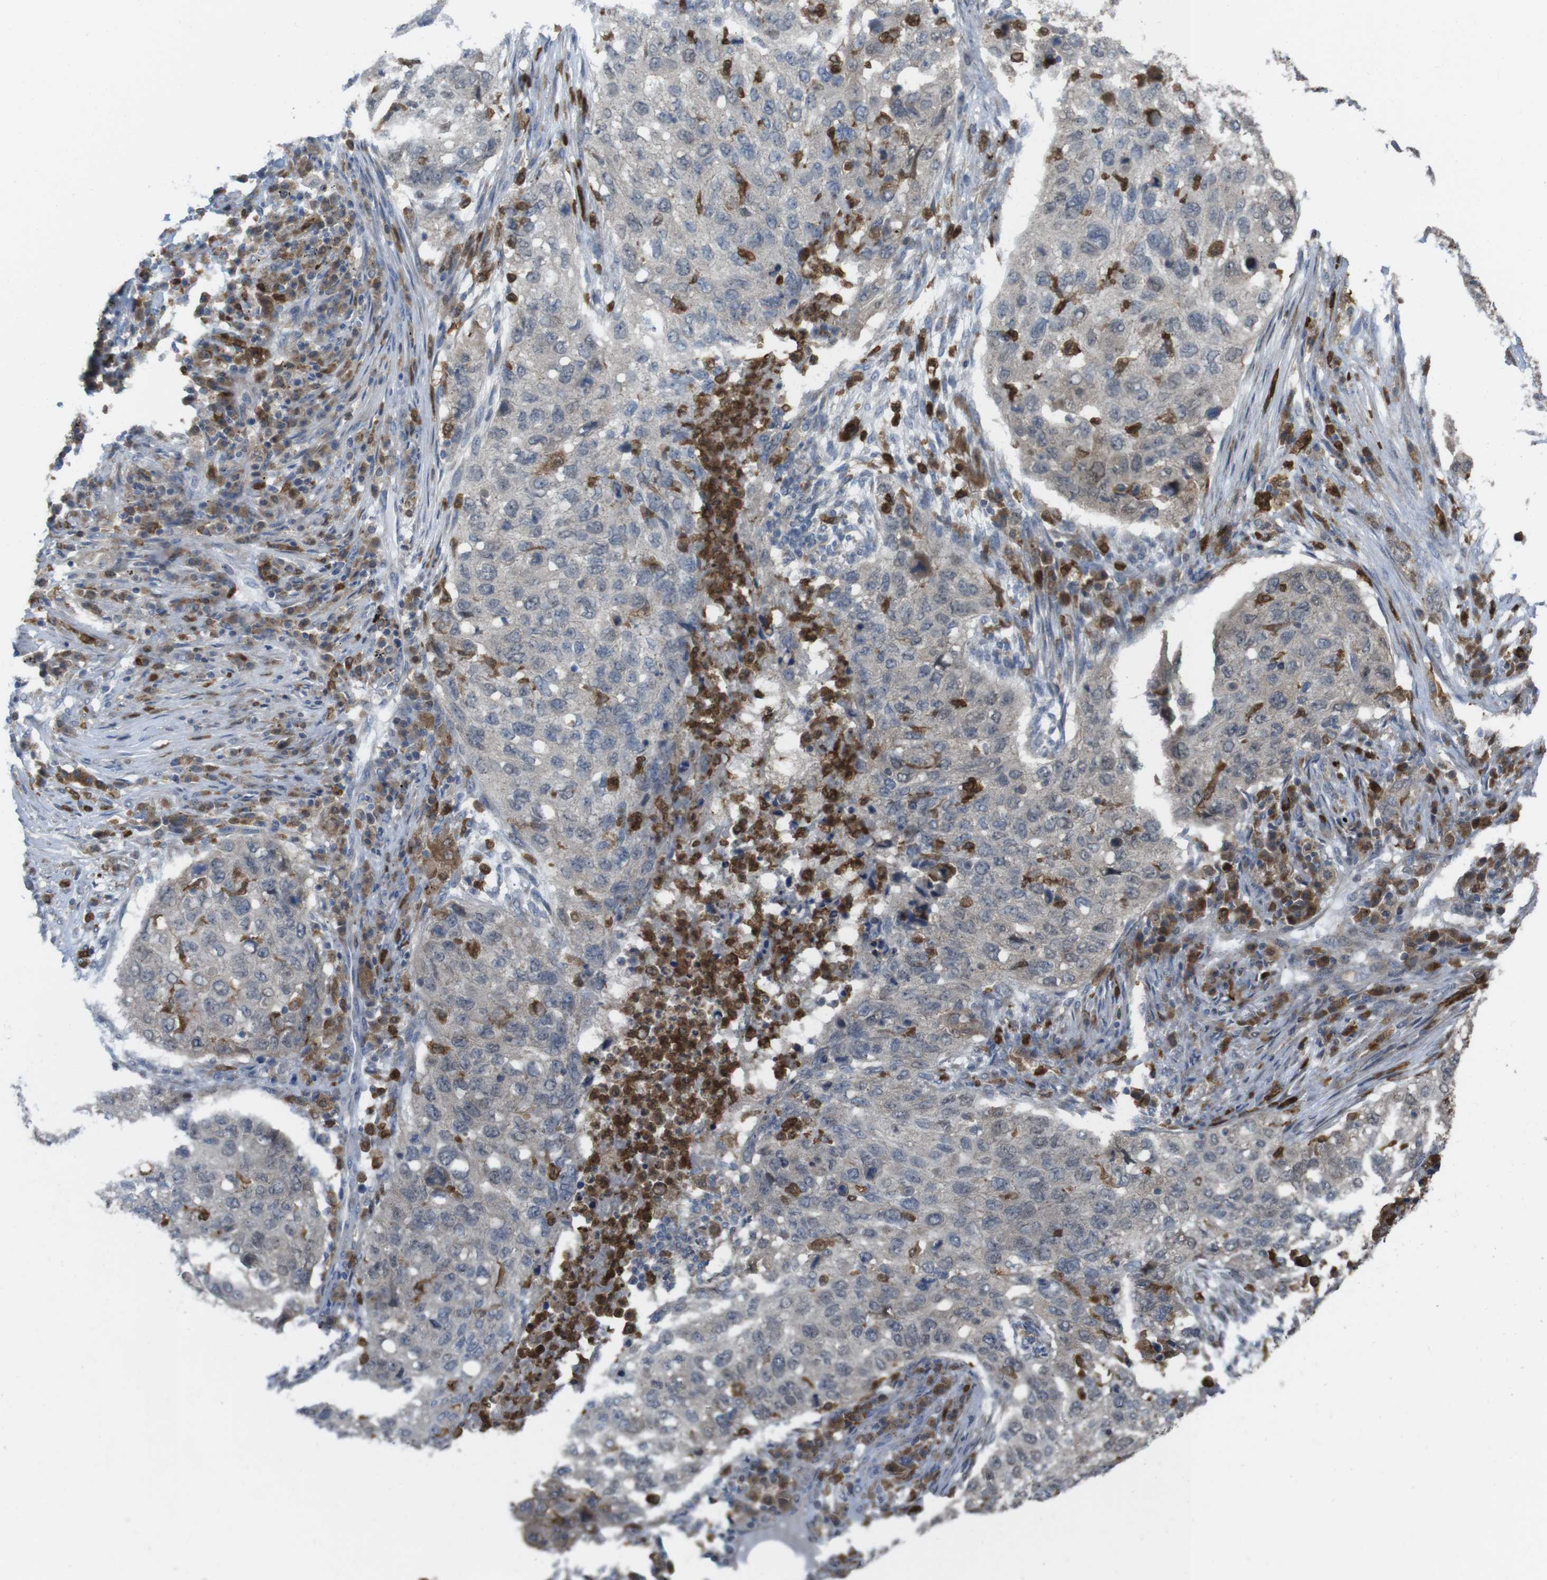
{"staining": {"intensity": "negative", "quantity": "none", "location": "none"}, "tissue": "lung cancer", "cell_type": "Tumor cells", "image_type": "cancer", "snomed": [{"axis": "morphology", "description": "Squamous cell carcinoma, NOS"}, {"axis": "topography", "description": "Lung"}], "caption": "Tumor cells are negative for brown protein staining in lung cancer (squamous cell carcinoma).", "gene": "PRKCD", "patient": {"sex": "female", "age": 63}}